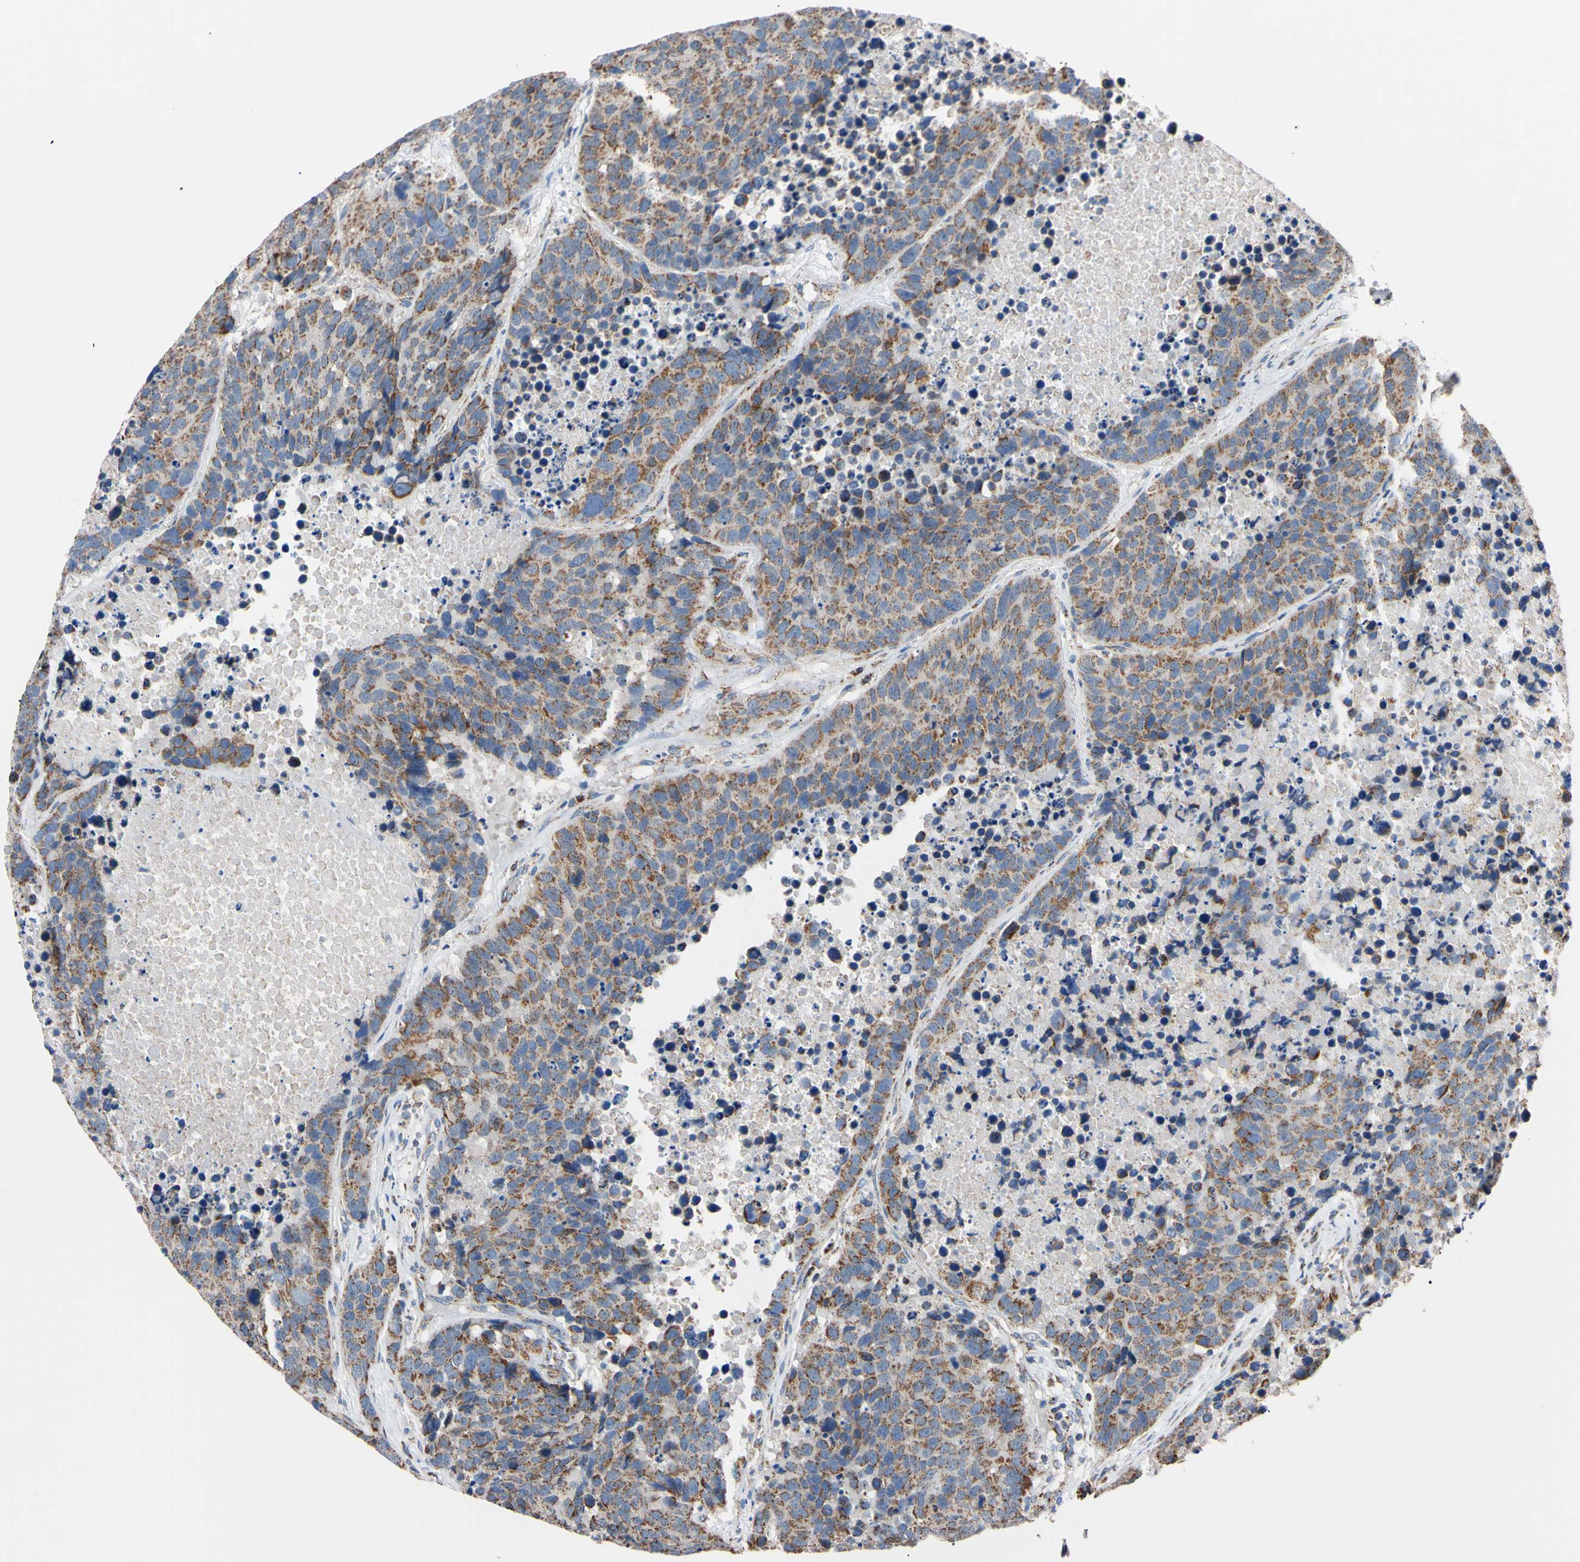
{"staining": {"intensity": "moderate", "quantity": ">75%", "location": "cytoplasmic/membranous"}, "tissue": "carcinoid", "cell_type": "Tumor cells", "image_type": "cancer", "snomed": [{"axis": "morphology", "description": "Carcinoid, malignant, NOS"}, {"axis": "topography", "description": "Lung"}], "caption": "DAB immunohistochemical staining of carcinoid (malignant) demonstrates moderate cytoplasmic/membranous protein positivity in approximately >75% of tumor cells.", "gene": "CLPP", "patient": {"sex": "male", "age": 60}}